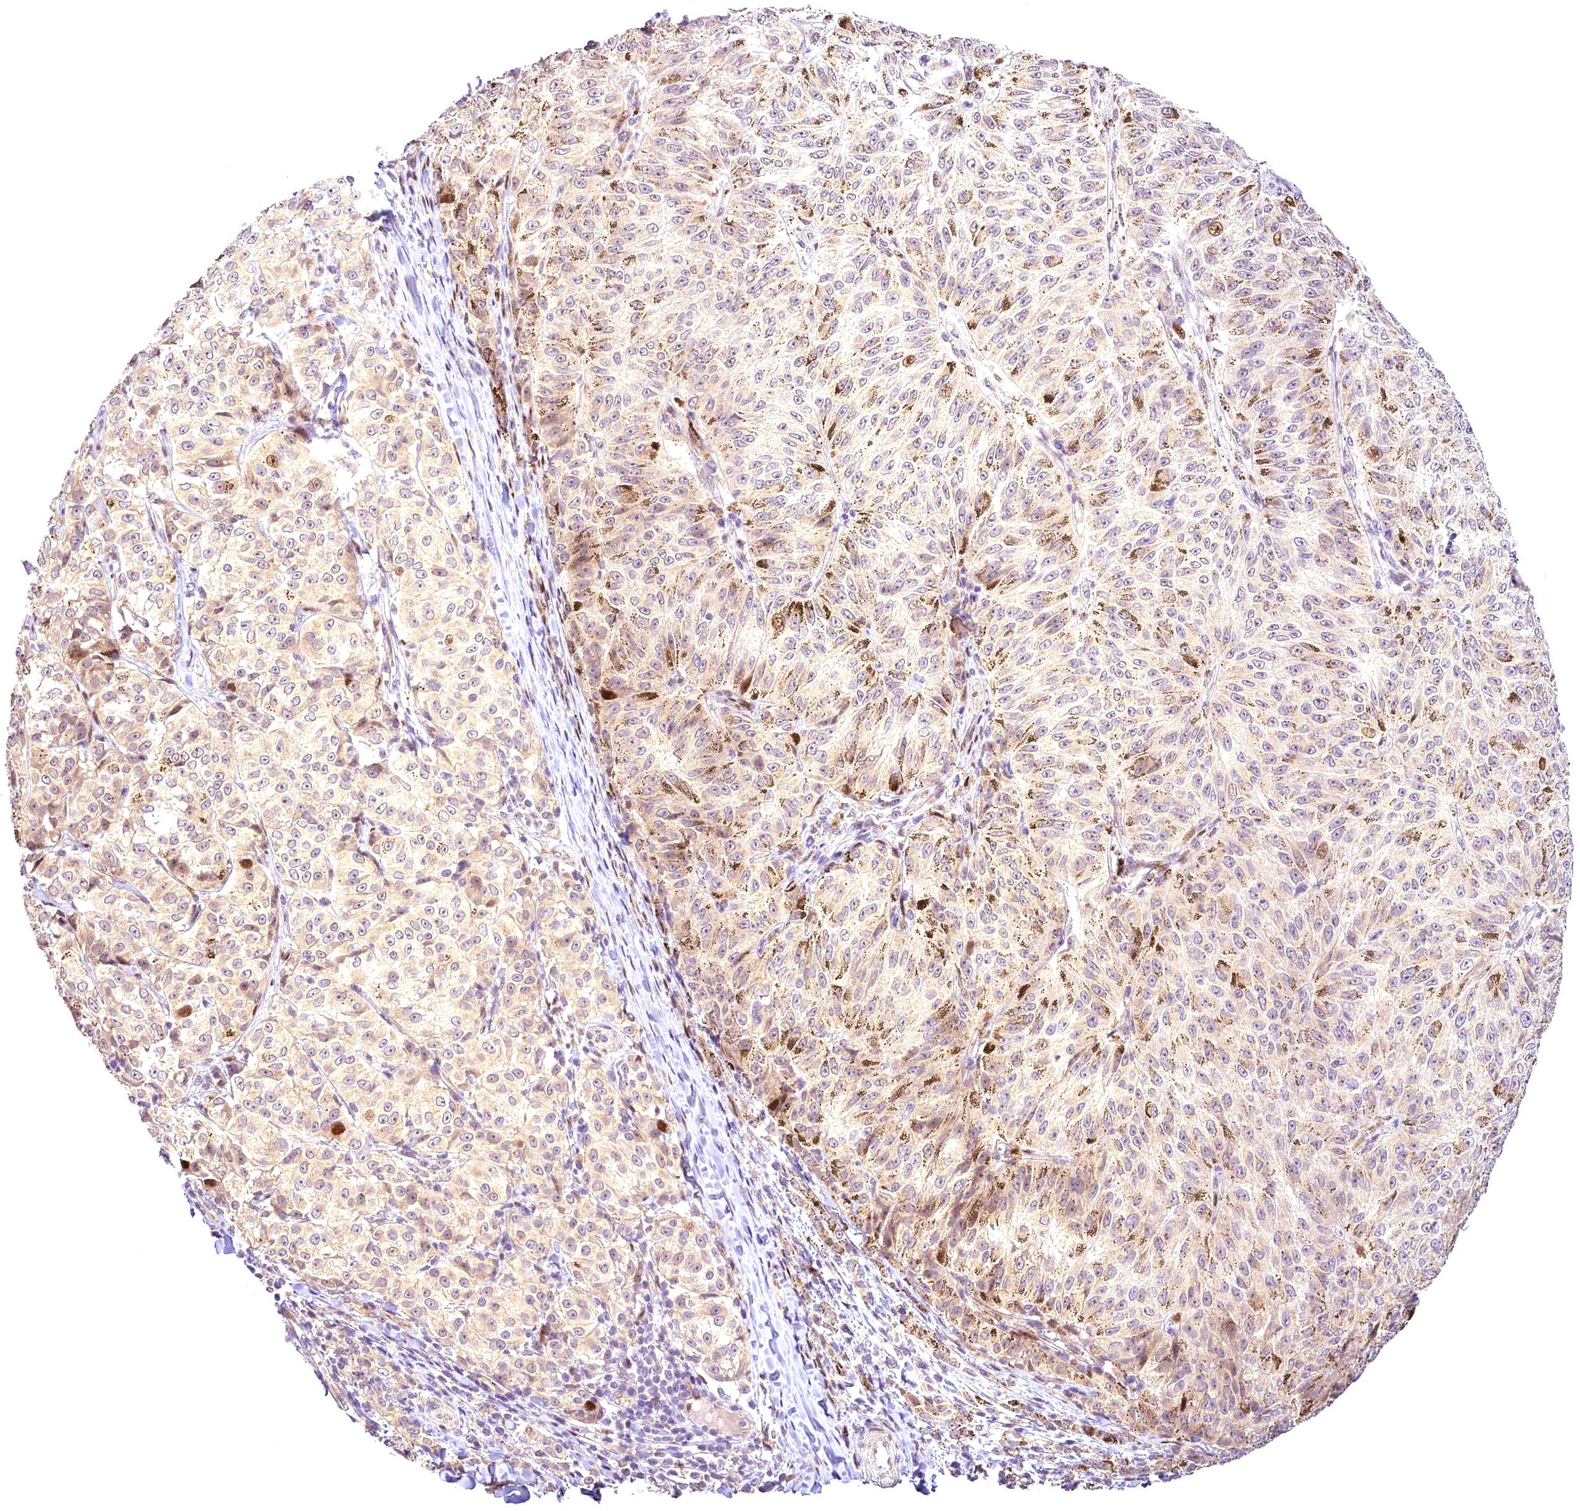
{"staining": {"intensity": "weak", "quantity": "25%-75%", "location": "cytoplasmic/membranous"}, "tissue": "melanoma", "cell_type": "Tumor cells", "image_type": "cancer", "snomed": [{"axis": "morphology", "description": "Malignant melanoma, NOS"}, {"axis": "topography", "description": "Skin"}], "caption": "Immunohistochemistry (DAB (3,3'-diaminobenzidine)) staining of human melanoma reveals weak cytoplasmic/membranous protein expression in about 25%-75% of tumor cells.", "gene": "AP1M1", "patient": {"sex": "female", "age": 72}}